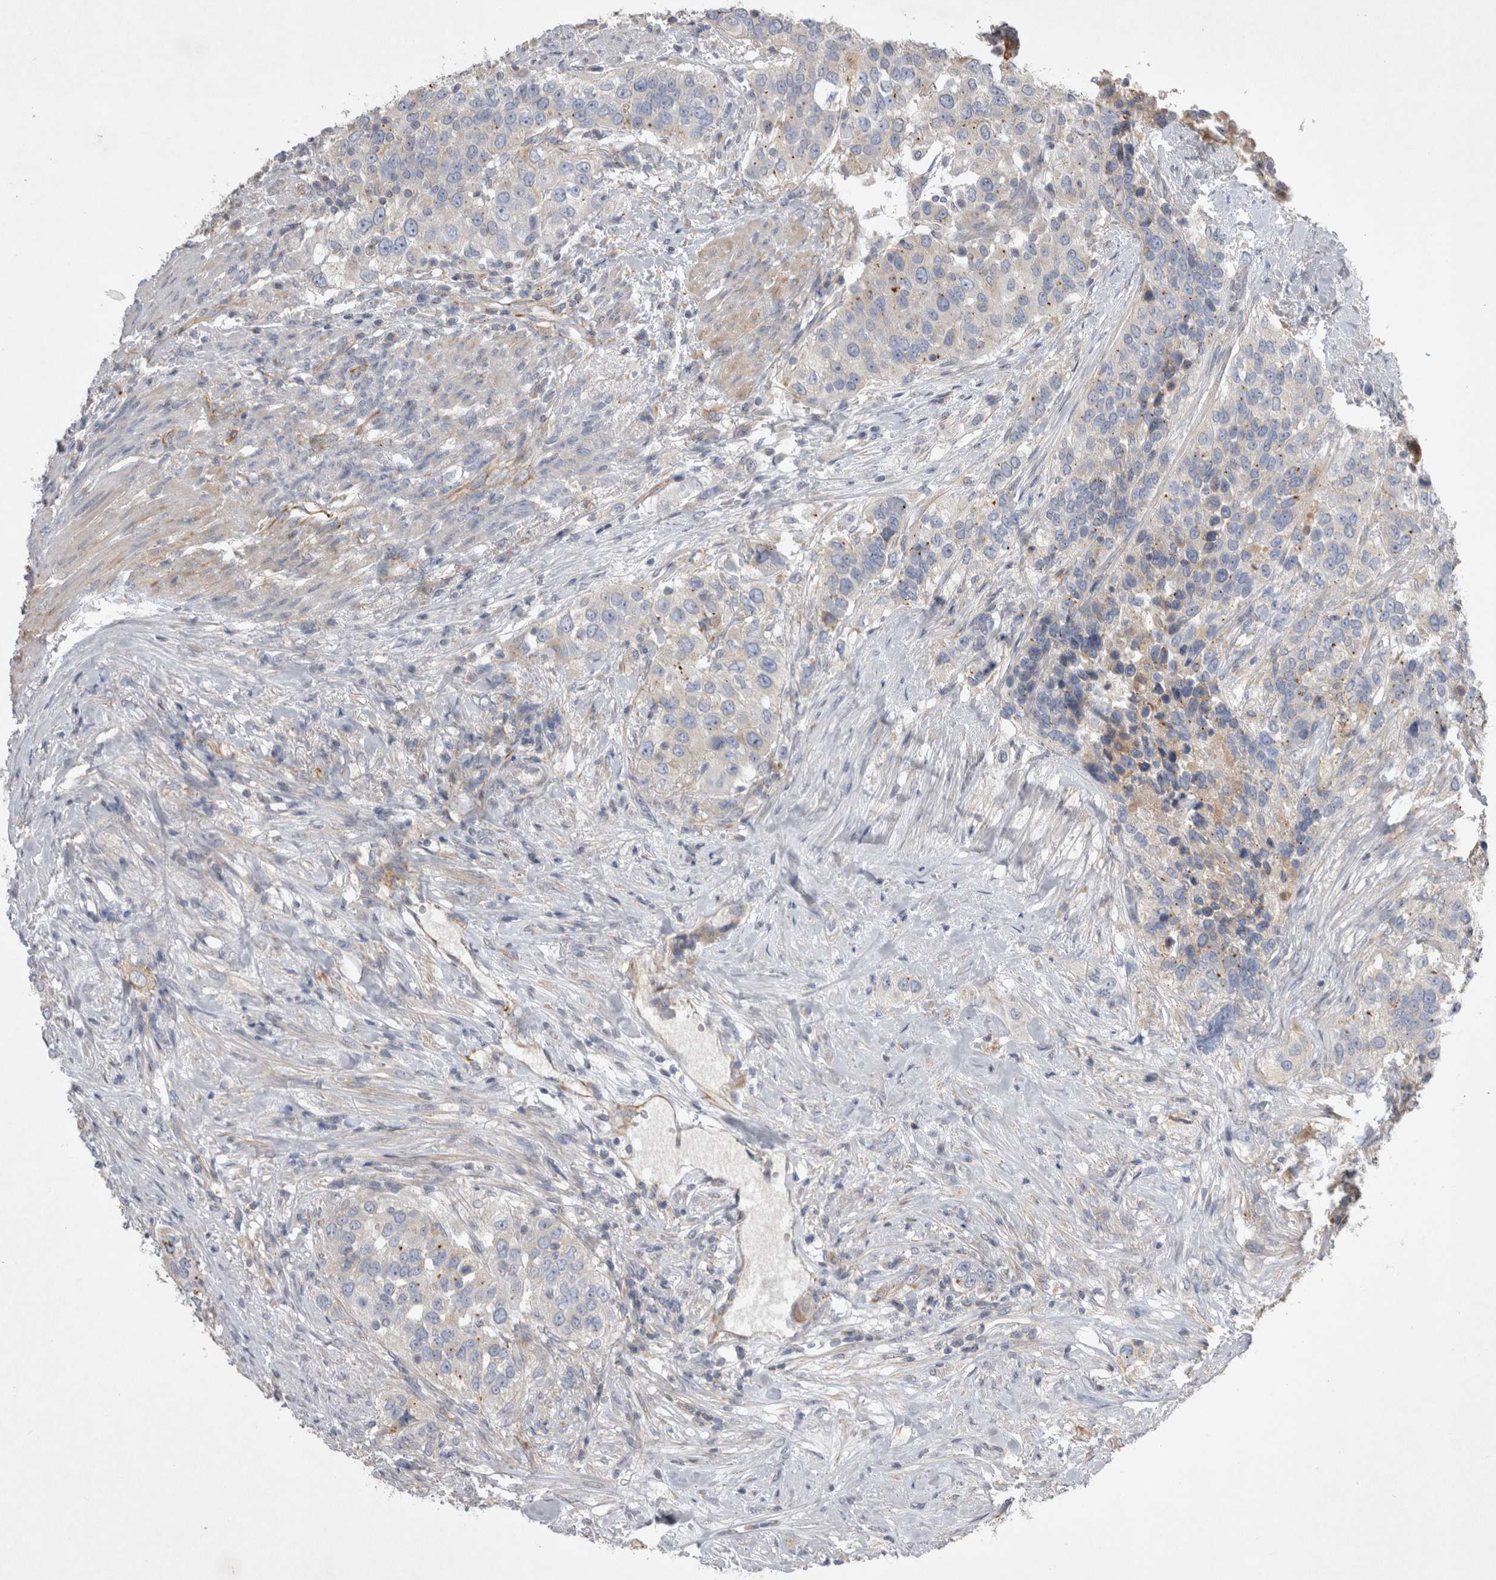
{"staining": {"intensity": "weak", "quantity": "<25%", "location": "cytoplasmic/membranous"}, "tissue": "urothelial cancer", "cell_type": "Tumor cells", "image_type": "cancer", "snomed": [{"axis": "morphology", "description": "Urothelial carcinoma, High grade"}, {"axis": "topography", "description": "Urinary bladder"}], "caption": "Photomicrograph shows no significant protein positivity in tumor cells of urothelial cancer.", "gene": "STRADB", "patient": {"sex": "female", "age": 80}}